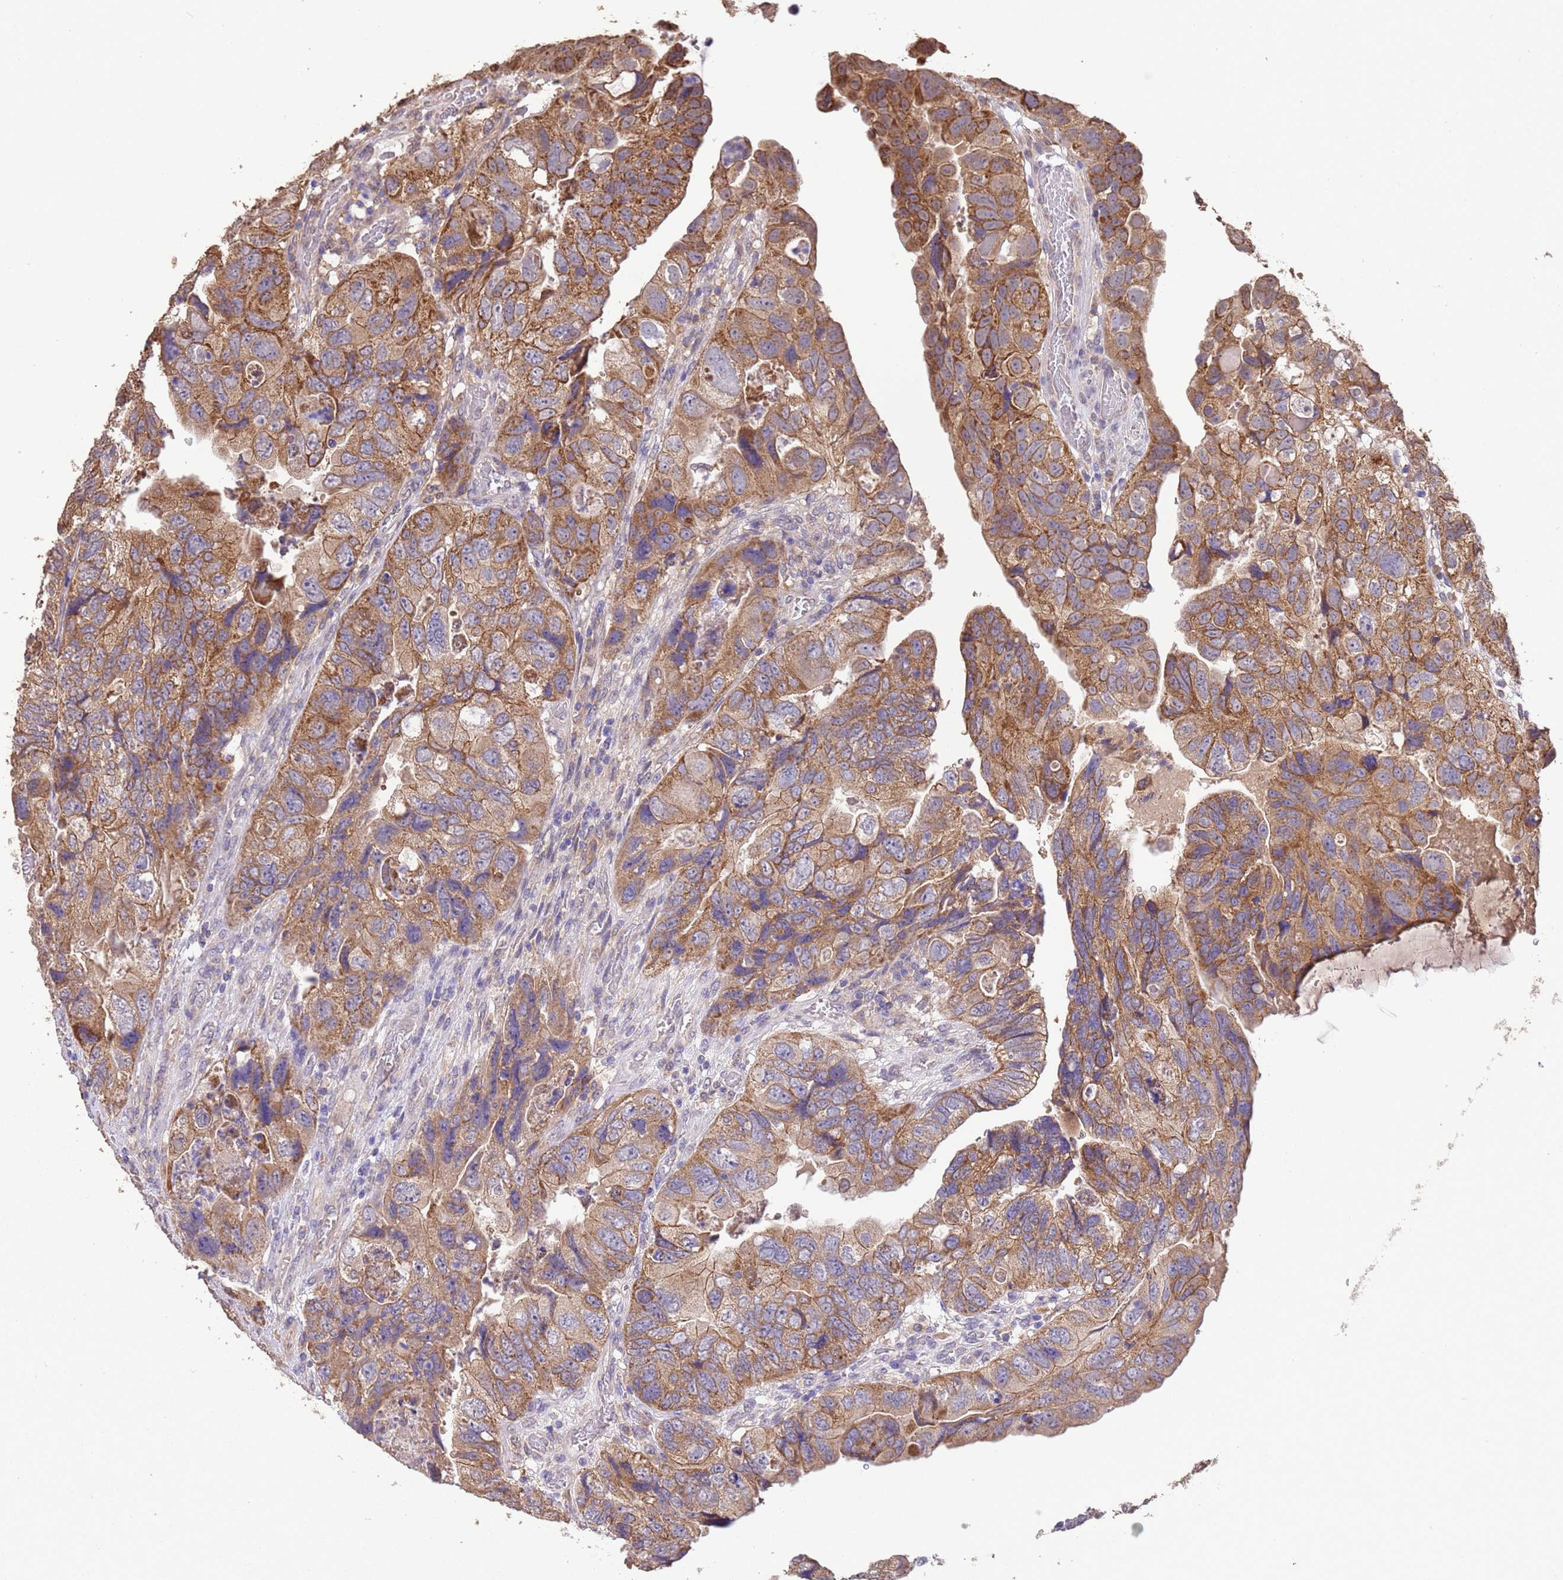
{"staining": {"intensity": "moderate", "quantity": ">75%", "location": "cytoplasmic/membranous"}, "tissue": "colorectal cancer", "cell_type": "Tumor cells", "image_type": "cancer", "snomed": [{"axis": "morphology", "description": "Adenocarcinoma, NOS"}, {"axis": "topography", "description": "Rectum"}], "caption": "Immunohistochemistry (IHC) (DAB (3,3'-diaminobenzidine)) staining of adenocarcinoma (colorectal) shows moderate cytoplasmic/membranous protein staining in approximately >75% of tumor cells. (DAB = brown stain, brightfield microscopy at high magnification).", "gene": "NPHP1", "patient": {"sex": "male", "age": 63}}